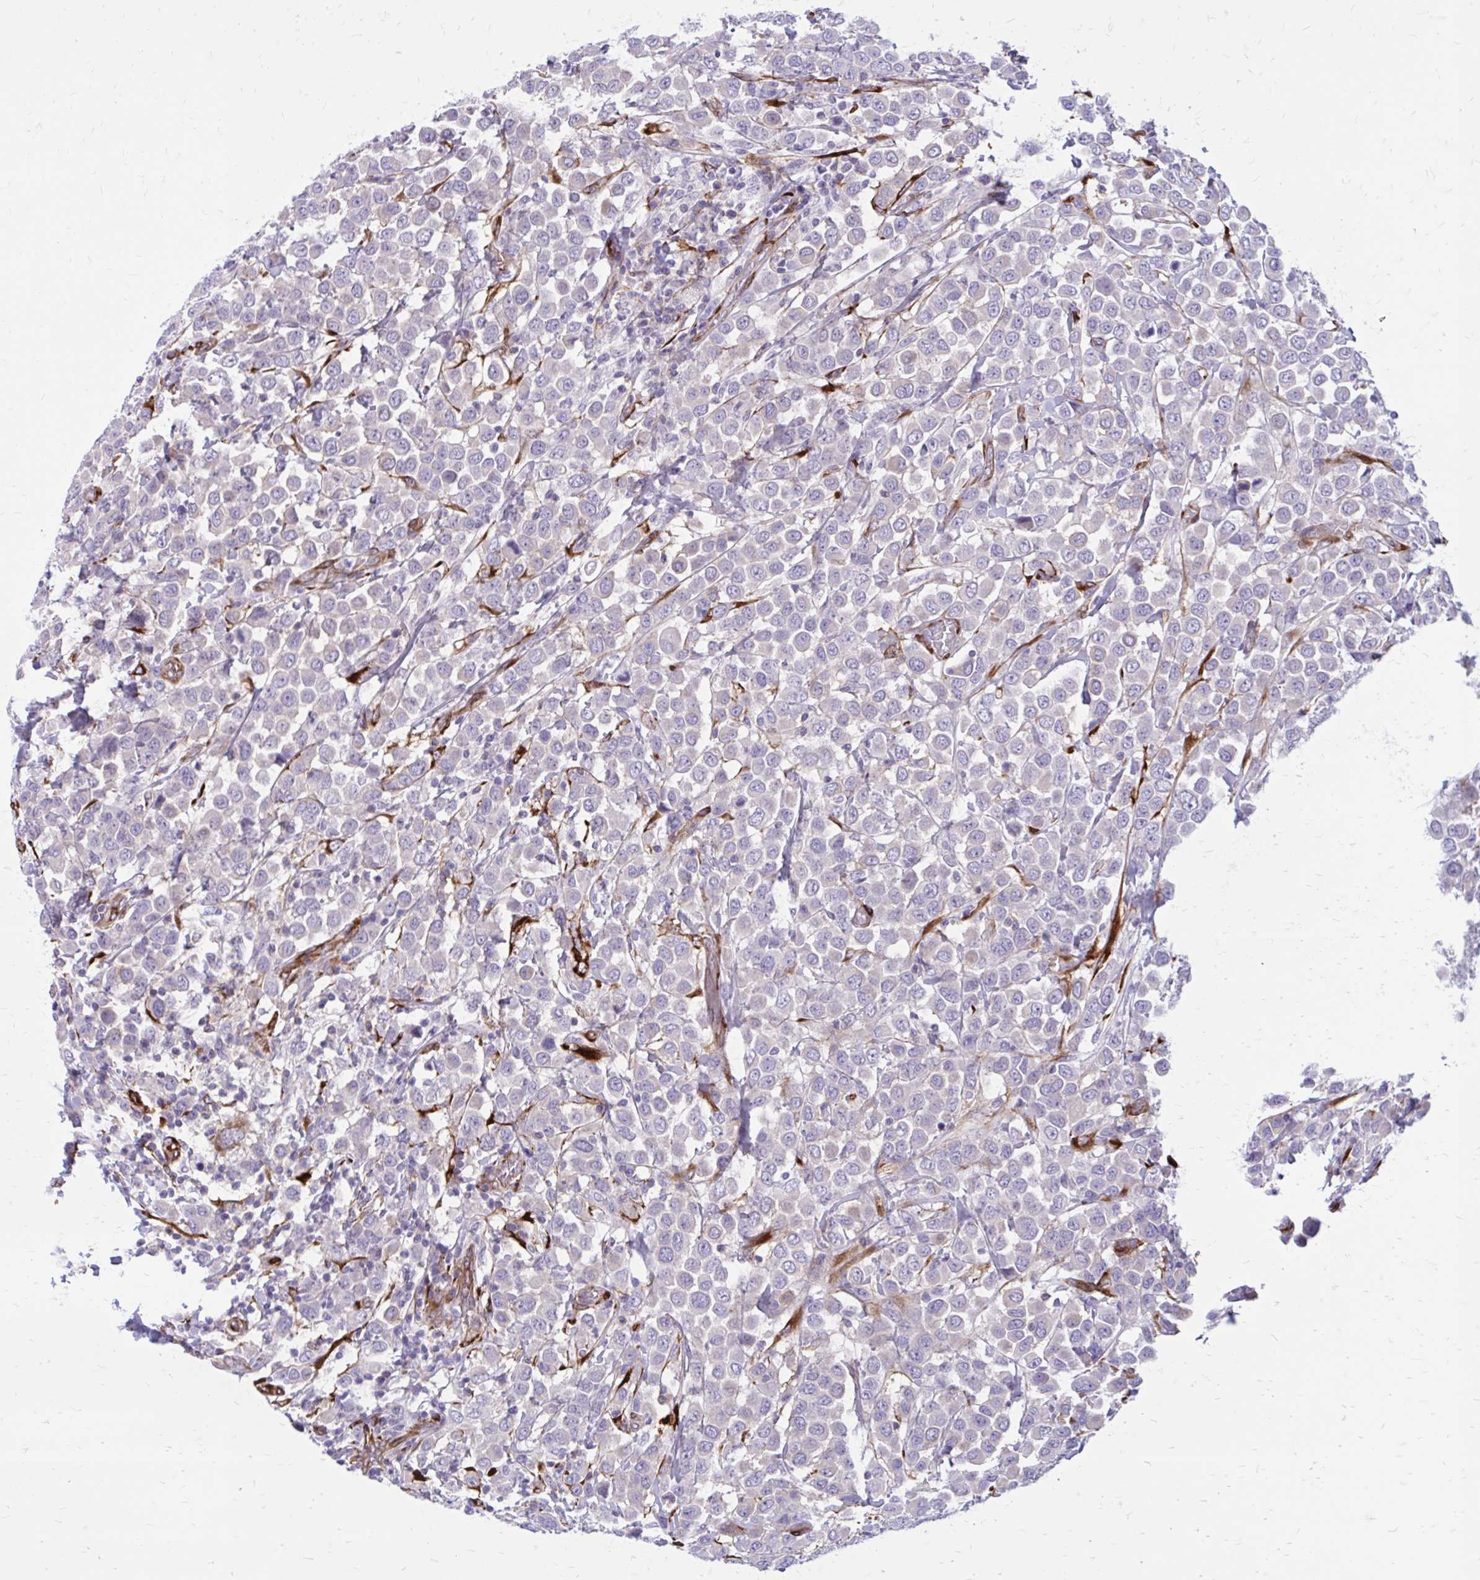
{"staining": {"intensity": "negative", "quantity": "none", "location": "none"}, "tissue": "breast cancer", "cell_type": "Tumor cells", "image_type": "cancer", "snomed": [{"axis": "morphology", "description": "Duct carcinoma"}, {"axis": "topography", "description": "Breast"}], "caption": "IHC of human infiltrating ductal carcinoma (breast) displays no staining in tumor cells. (IHC, brightfield microscopy, high magnification).", "gene": "BEND5", "patient": {"sex": "female", "age": 61}}